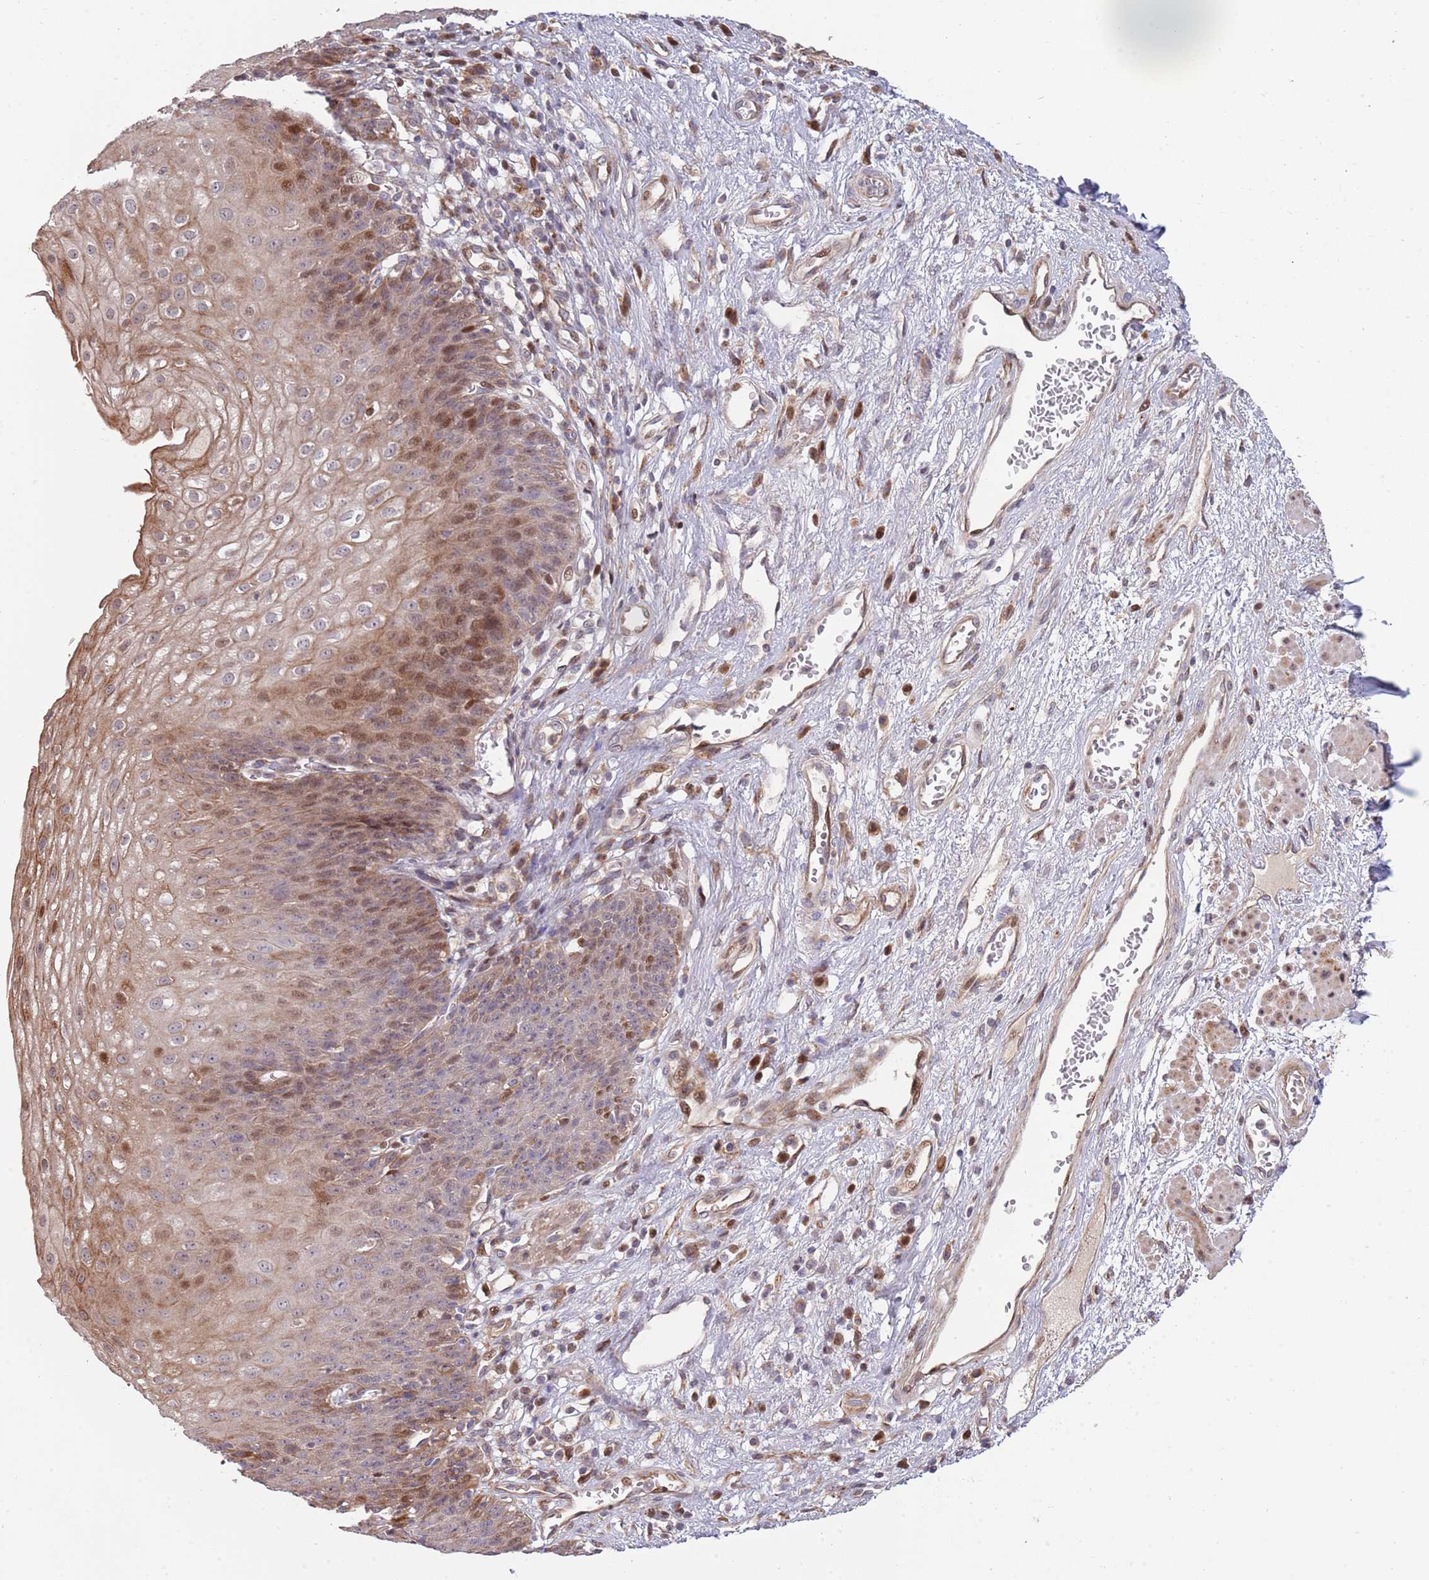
{"staining": {"intensity": "moderate", "quantity": "25%-75%", "location": "cytoplasmic/membranous,nuclear"}, "tissue": "esophagus", "cell_type": "Squamous epithelial cells", "image_type": "normal", "snomed": [{"axis": "morphology", "description": "Normal tissue, NOS"}, {"axis": "topography", "description": "Esophagus"}], "caption": "Squamous epithelial cells demonstrate moderate cytoplasmic/membranous,nuclear expression in about 25%-75% of cells in unremarkable esophagus. The staining was performed using DAB (3,3'-diaminobenzidine), with brown indicating positive protein expression. Nuclei are stained blue with hematoxylin.", "gene": "SYNDIG1L", "patient": {"sex": "male", "age": 71}}